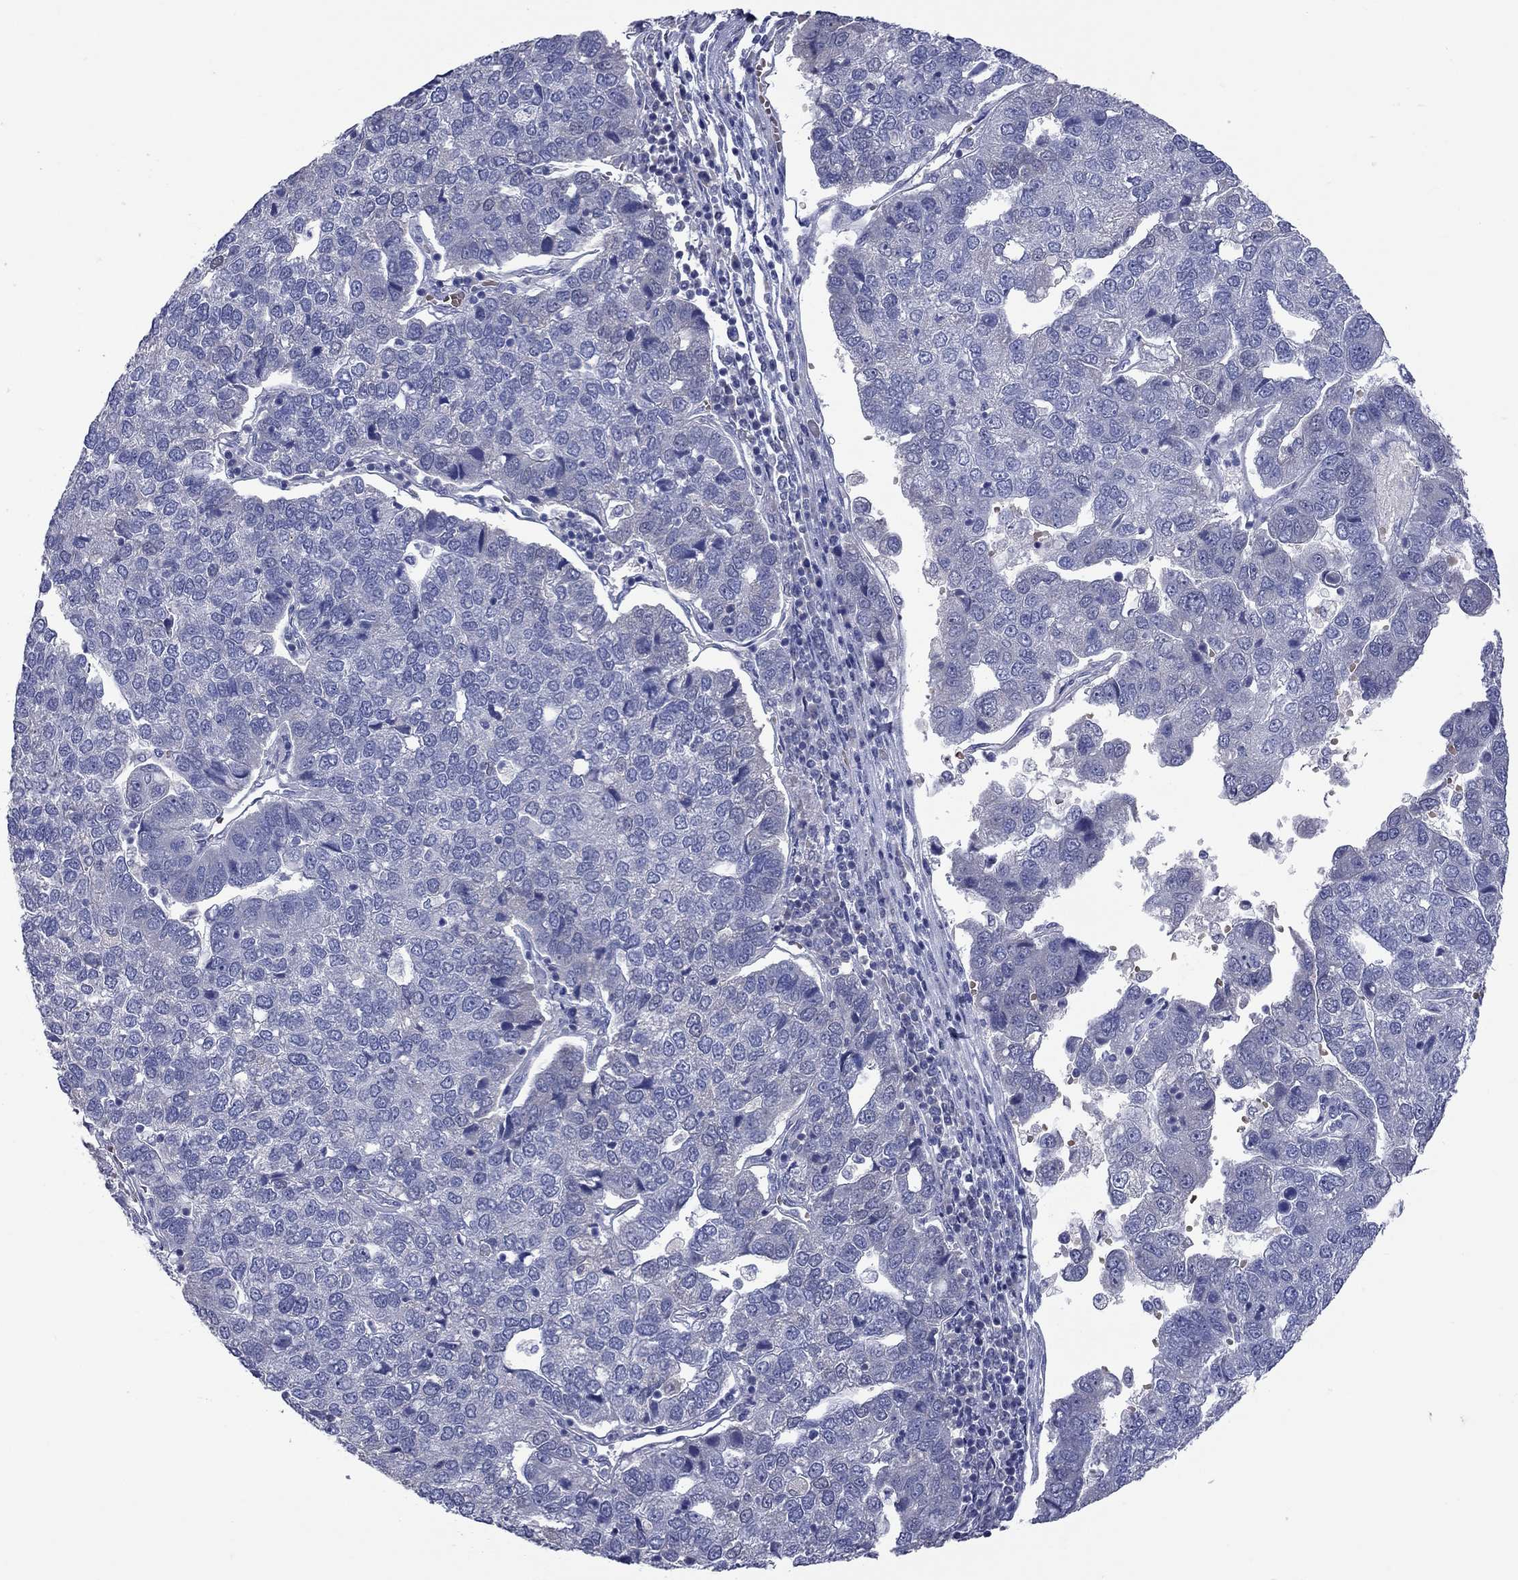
{"staining": {"intensity": "negative", "quantity": "none", "location": "none"}, "tissue": "pancreatic cancer", "cell_type": "Tumor cells", "image_type": "cancer", "snomed": [{"axis": "morphology", "description": "Adenocarcinoma, NOS"}, {"axis": "topography", "description": "Pancreas"}], "caption": "The micrograph displays no significant positivity in tumor cells of adenocarcinoma (pancreatic).", "gene": "UNC119B", "patient": {"sex": "female", "age": 61}}